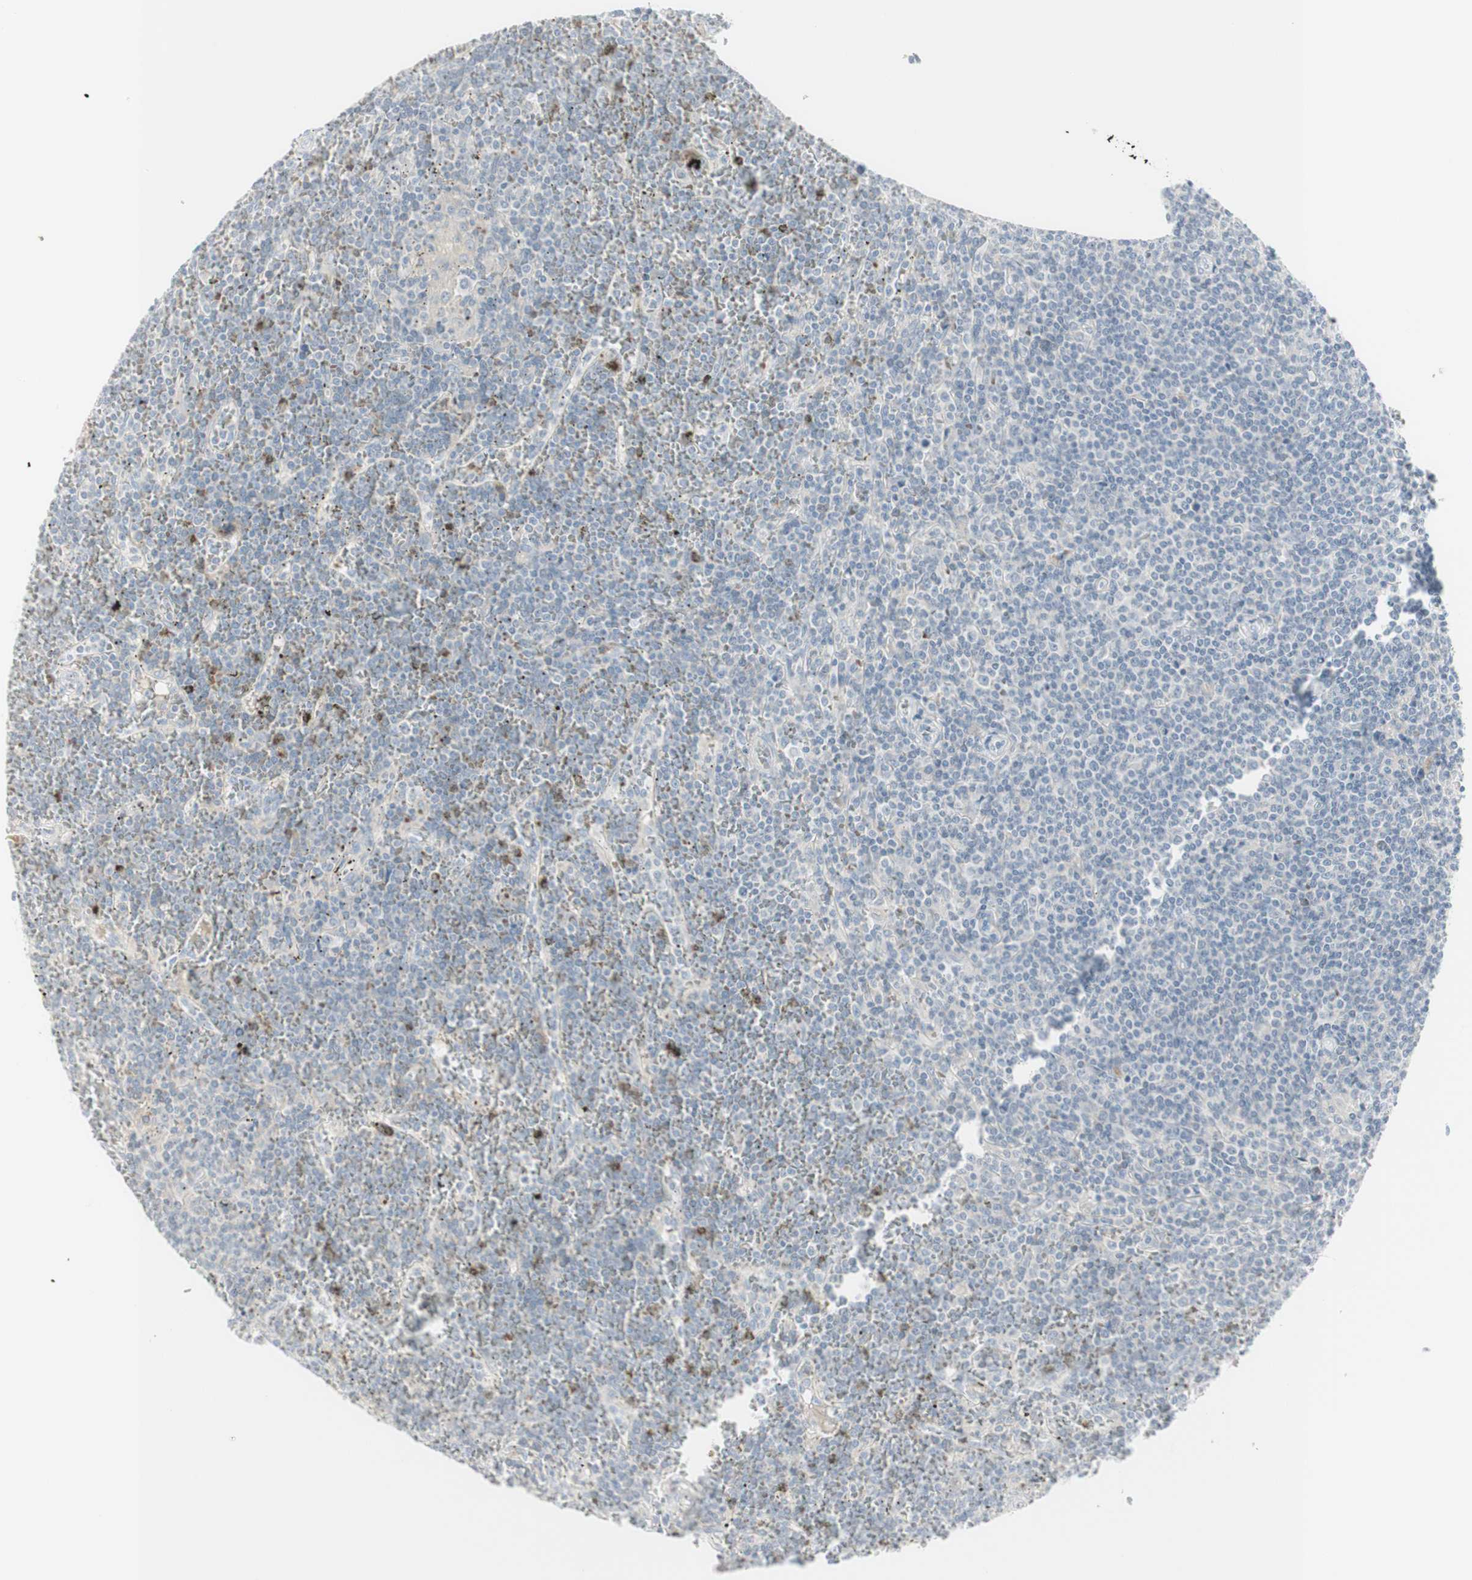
{"staining": {"intensity": "negative", "quantity": "none", "location": "none"}, "tissue": "lymphoma", "cell_type": "Tumor cells", "image_type": "cancer", "snomed": [{"axis": "morphology", "description": "Malignant lymphoma, non-Hodgkin's type, Low grade"}, {"axis": "topography", "description": "Spleen"}], "caption": "IHC of malignant lymphoma, non-Hodgkin's type (low-grade) displays no positivity in tumor cells.", "gene": "MDK", "patient": {"sex": "female", "age": 19}}